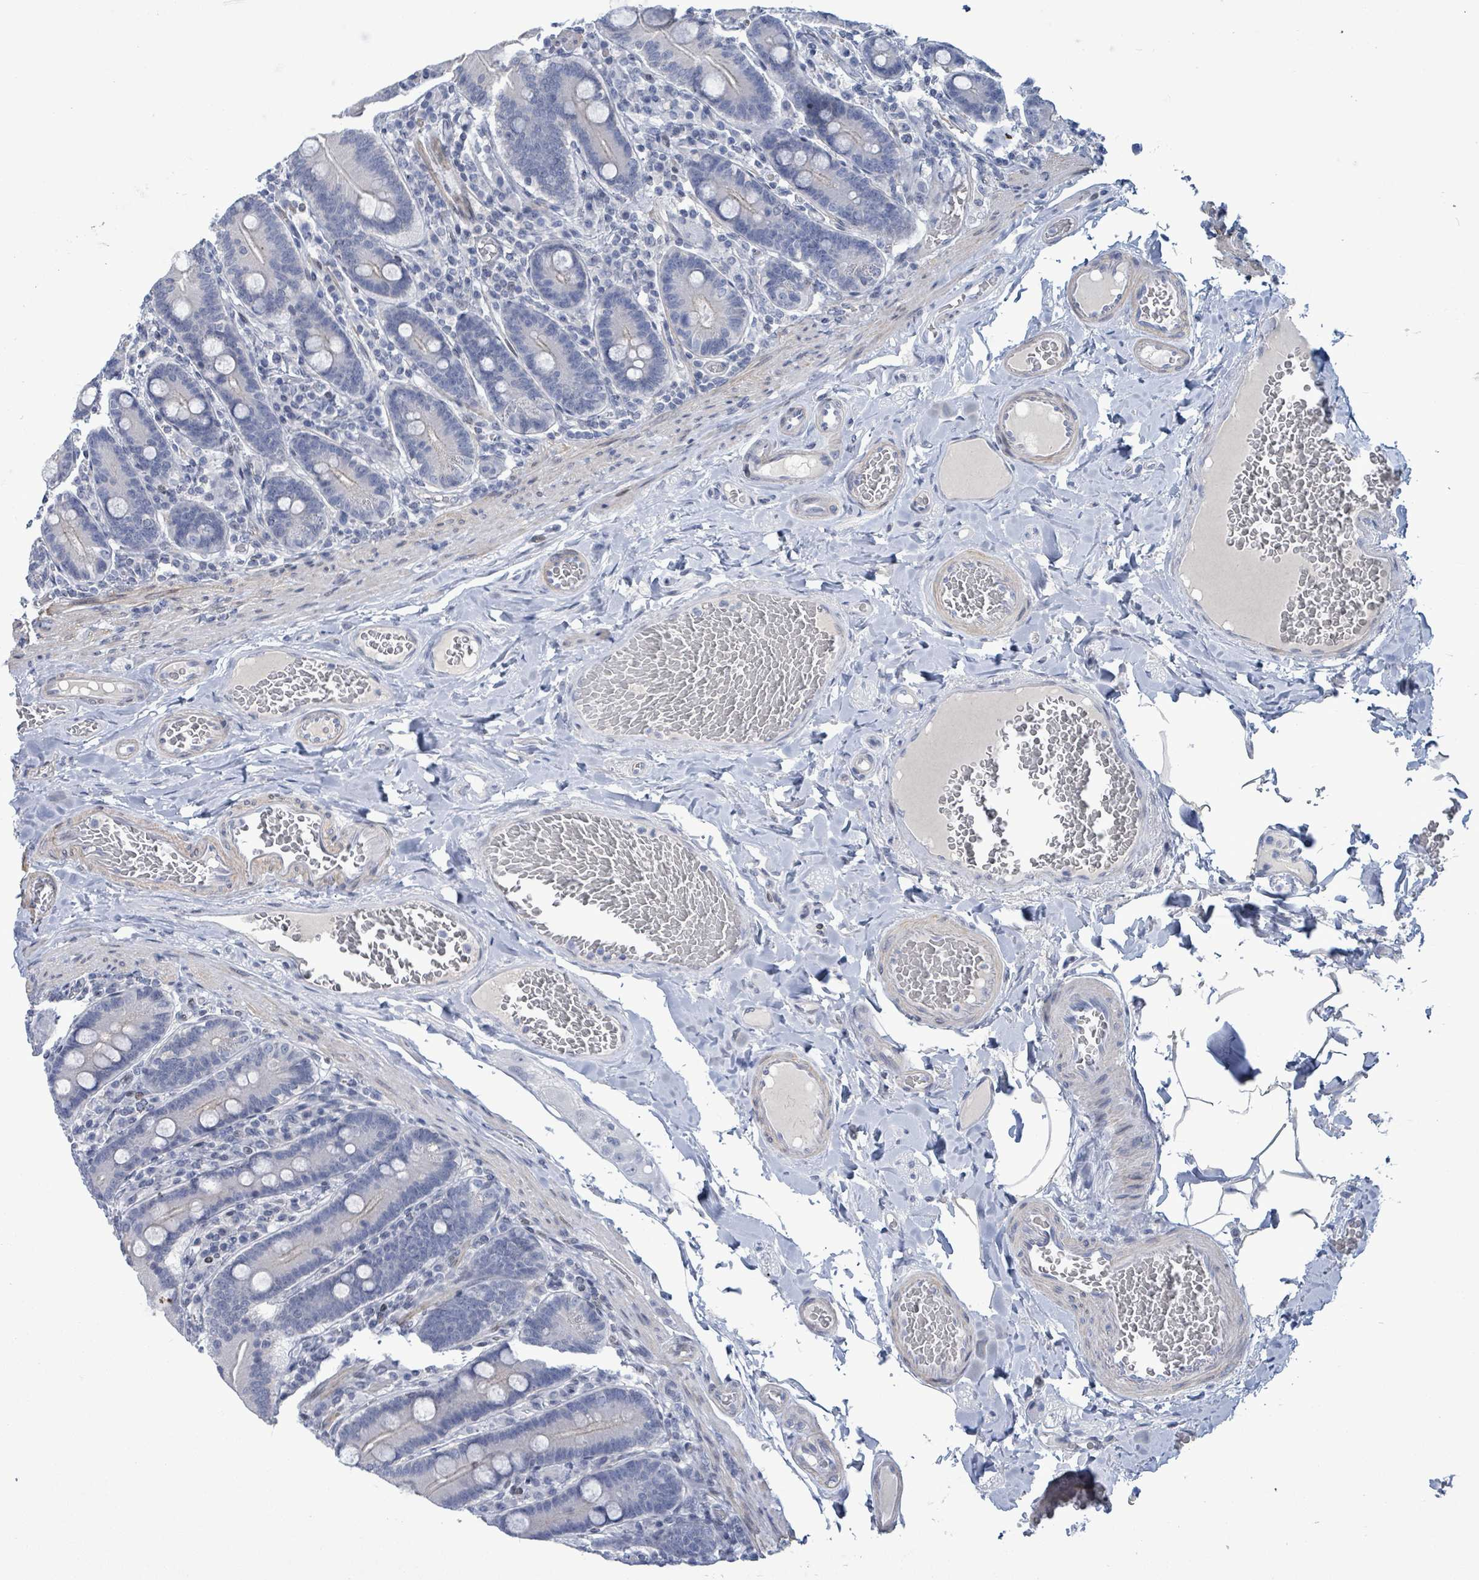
{"staining": {"intensity": "negative", "quantity": "none", "location": "none"}, "tissue": "duodenum", "cell_type": "Glandular cells", "image_type": "normal", "snomed": [{"axis": "morphology", "description": "Normal tissue, NOS"}, {"axis": "topography", "description": "Duodenum"}], "caption": "DAB immunohistochemical staining of unremarkable human duodenum reveals no significant staining in glandular cells.", "gene": "NTN3", "patient": {"sex": "female", "age": 62}}